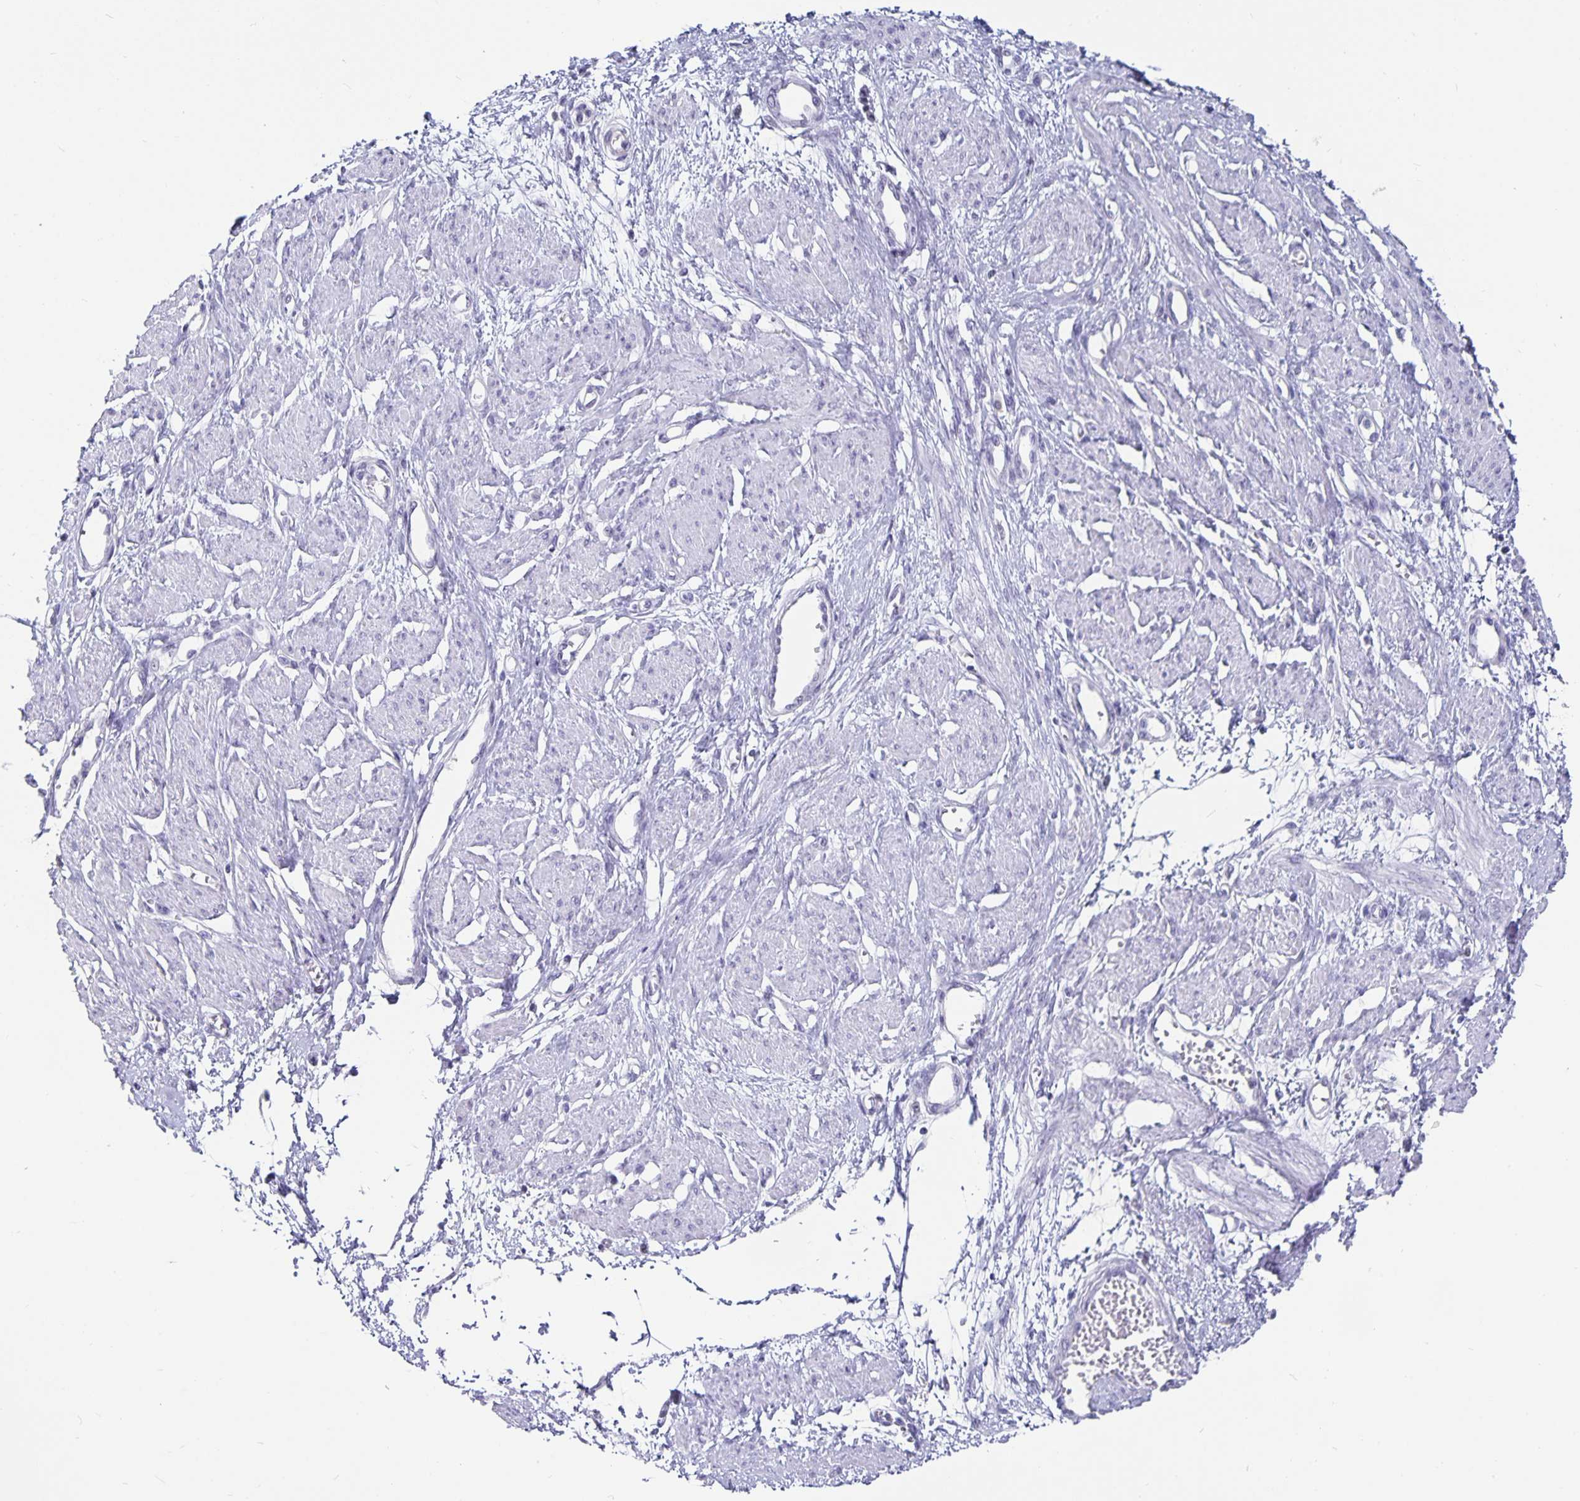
{"staining": {"intensity": "negative", "quantity": "none", "location": "none"}, "tissue": "smooth muscle", "cell_type": "Smooth muscle cells", "image_type": "normal", "snomed": [{"axis": "morphology", "description": "Normal tissue, NOS"}, {"axis": "topography", "description": "Smooth muscle"}, {"axis": "topography", "description": "Uterus"}], "caption": "A high-resolution histopathology image shows immunohistochemistry (IHC) staining of benign smooth muscle, which demonstrates no significant positivity in smooth muscle cells.", "gene": "OLIG2", "patient": {"sex": "female", "age": 39}}